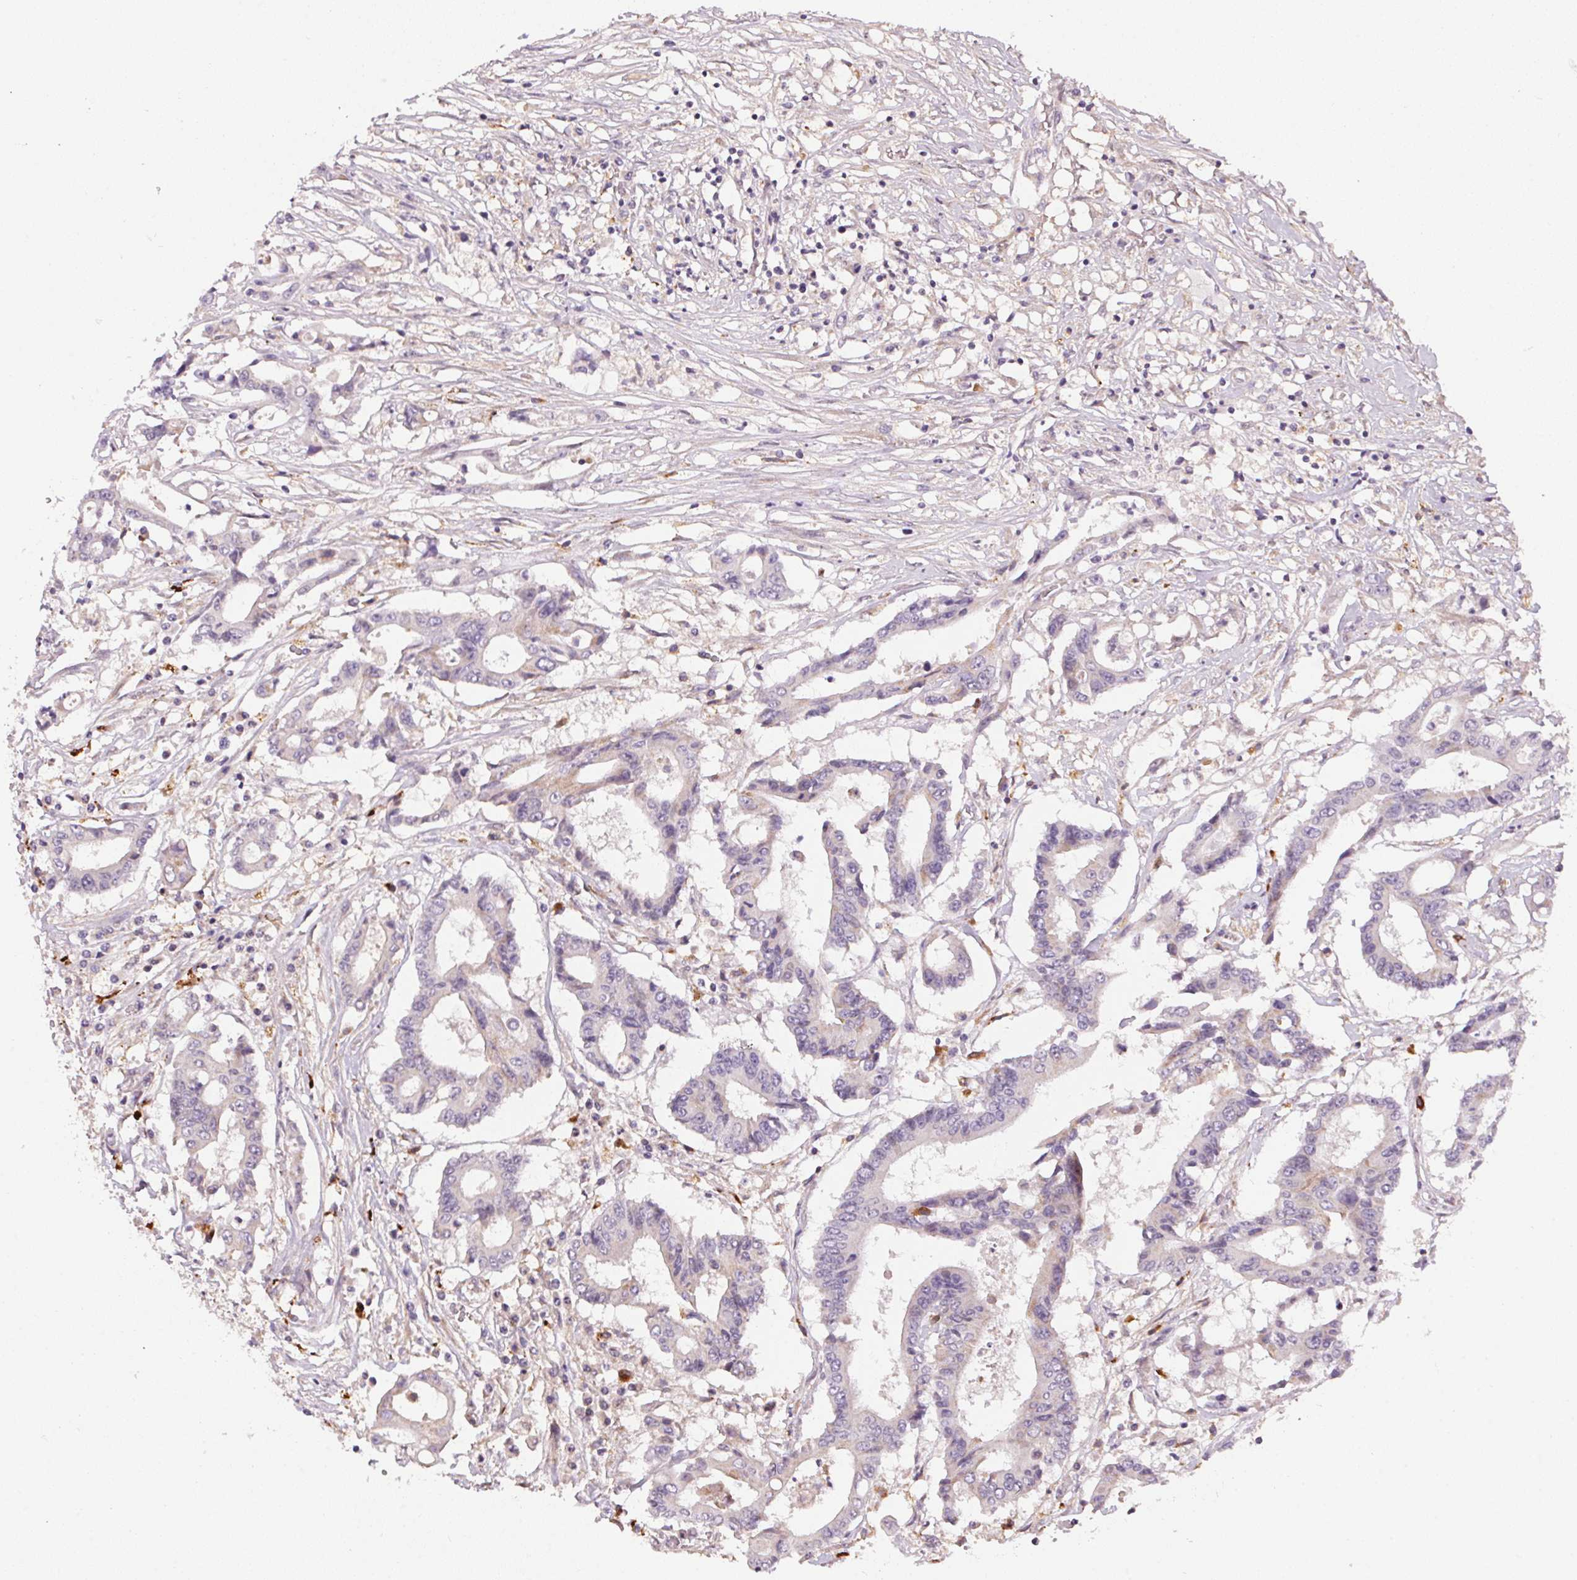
{"staining": {"intensity": "weak", "quantity": "<25%", "location": "cytoplasmic/membranous"}, "tissue": "colorectal cancer", "cell_type": "Tumor cells", "image_type": "cancer", "snomed": [{"axis": "morphology", "description": "Adenocarcinoma, NOS"}, {"axis": "topography", "description": "Rectum"}], "caption": "Immunohistochemical staining of colorectal adenocarcinoma shows no significant positivity in tumor cells. (Stains: DAB (3,3'-diaminobenzidine) immunohistochemistry (IHC) with hematoxylin counter stain, Microscopy: brightfield microscopy at high magnification).", "gene": "ADH5", "patient": {"sex": "male", "age": 54}}